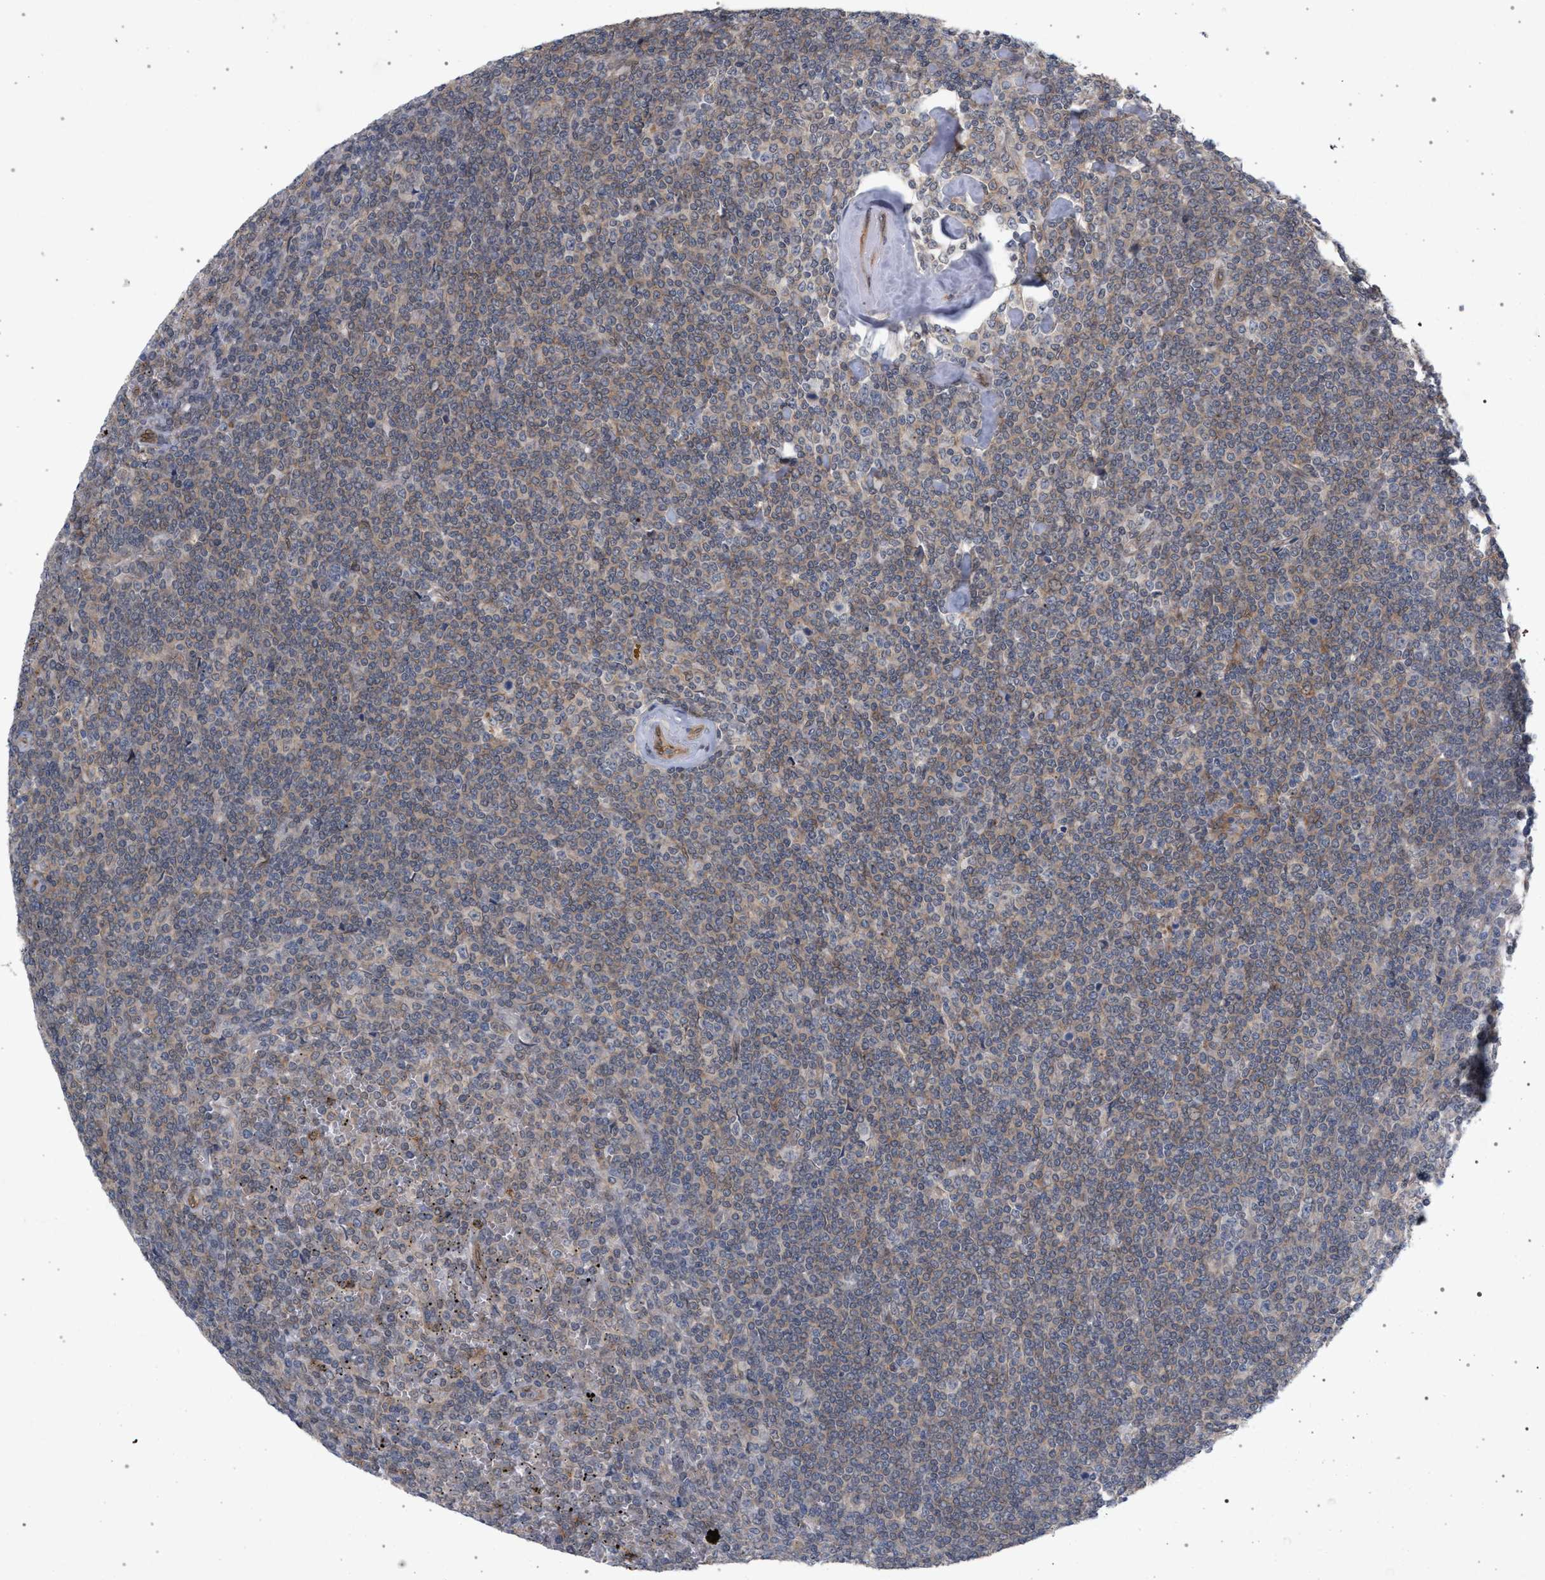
{"staining": {"intensity": "weak", "quantity": "25%-75%", "location": "cytoplasmic/membranous"}, "tissue": "lymphoma", "cell_type": "Tumor cells", "image_type": "cancer", "snomed": [{"axis": "morphology", "description": "Malignant lymphoma, non-Hodgkin's type, Low grade"}, {"axis": "topography", "description": "Spleen"}], "caption": "Protein expression analysis of human malignant lymphoma, non-Hodgkin's type (low-grade) reveals weak cytoplasmic/membranous expression in approximately 25%-75% of tumor cells.", "gene": "ARPC5L", "patient": {"sex": "female", "age": 19}}